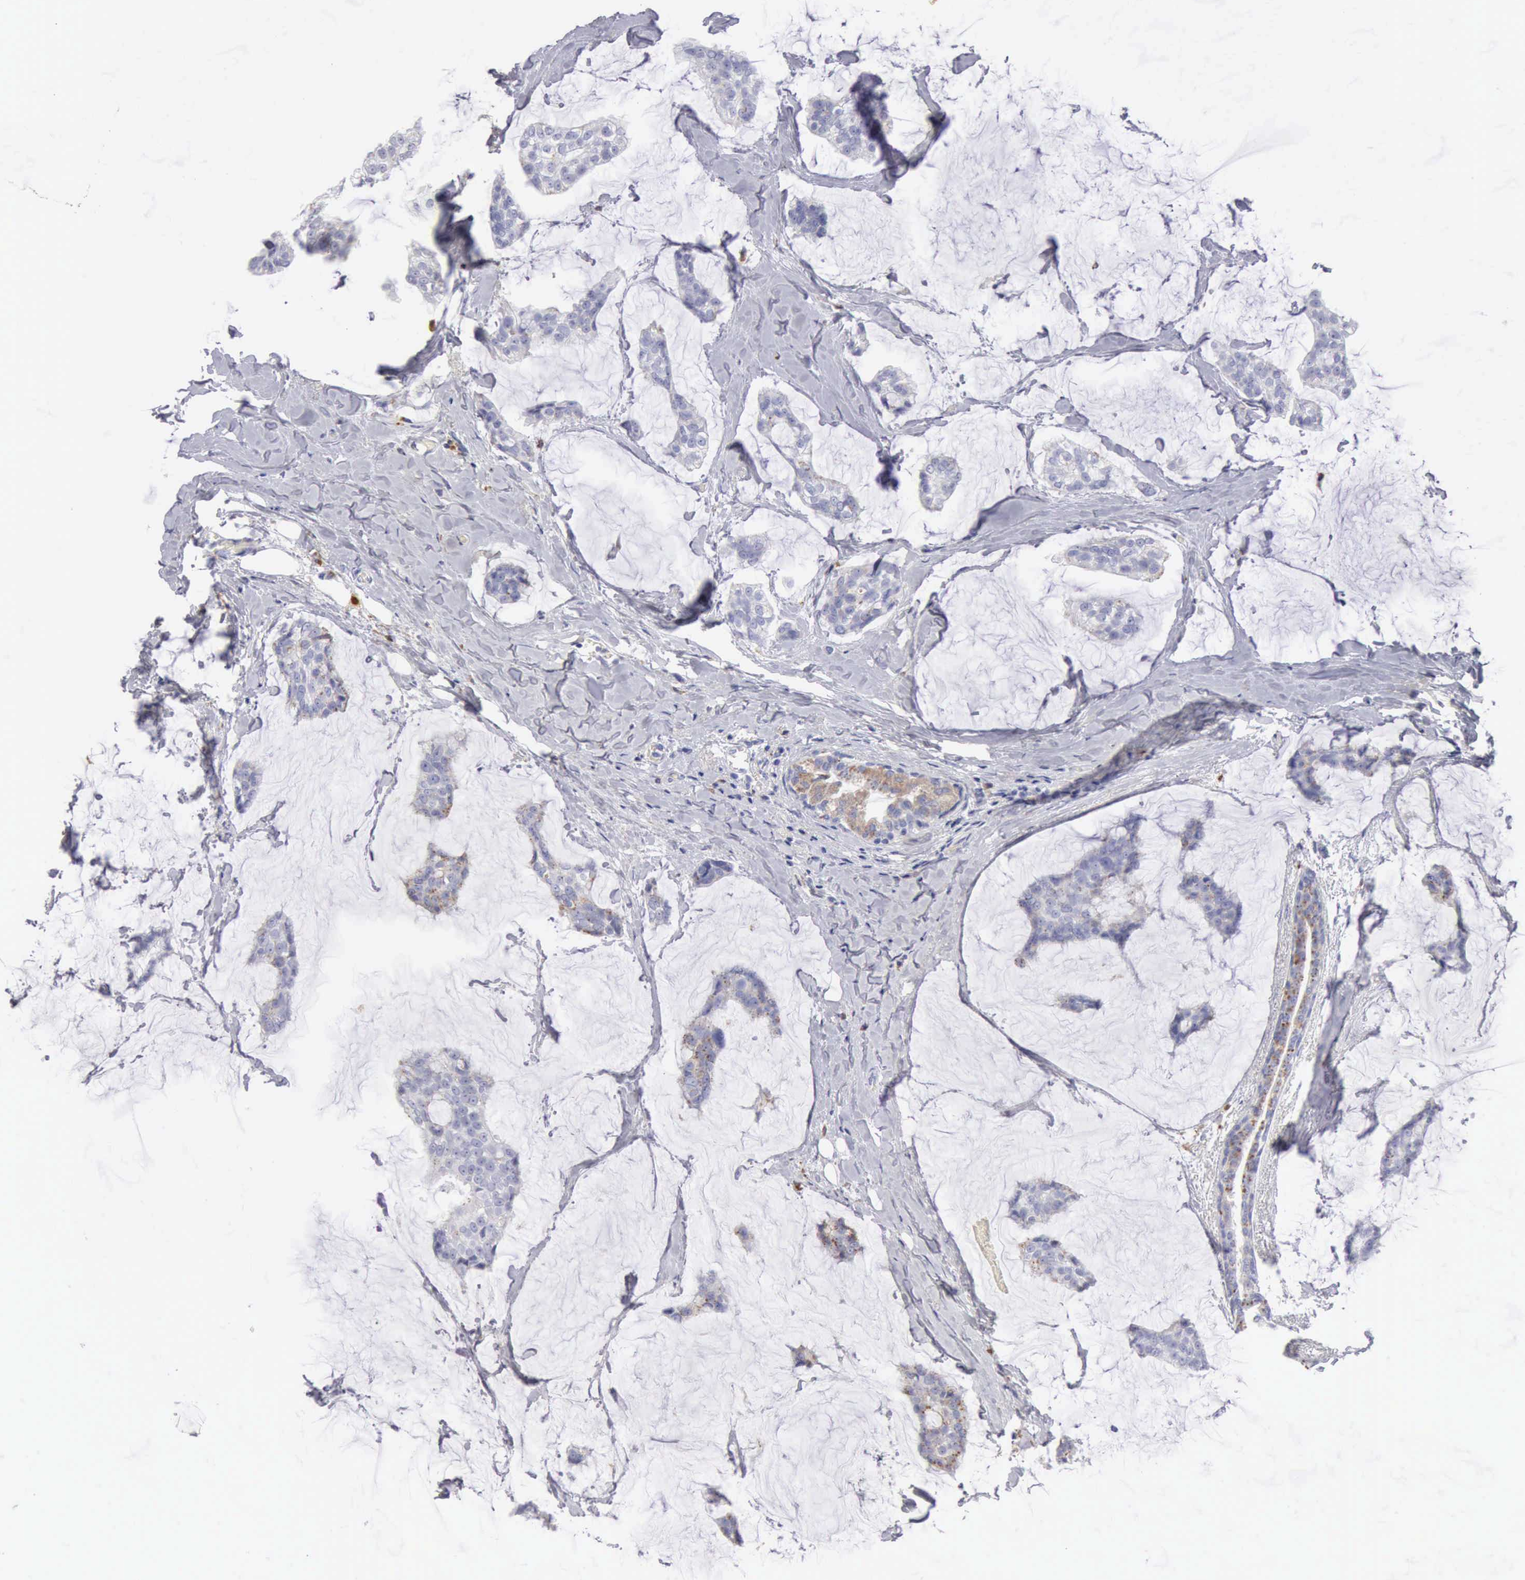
{"staining": {"intensity": "negative", "quantity": "none", "location": "none"}, "tissue": "breast cancer", "cell_type": "Tumor cells", "image_type": "cancer", "snomed": [{"axis": "morphology", "description": "Duct carcinoma"}, {"axis": "topography", "description": "Breast"}], "caption": "A micrograph of breast cancer stained for a protein shows no brown staining in tumor cells.", "gene": "CTSS", "patient": {"sex": "female", "age": 93}}